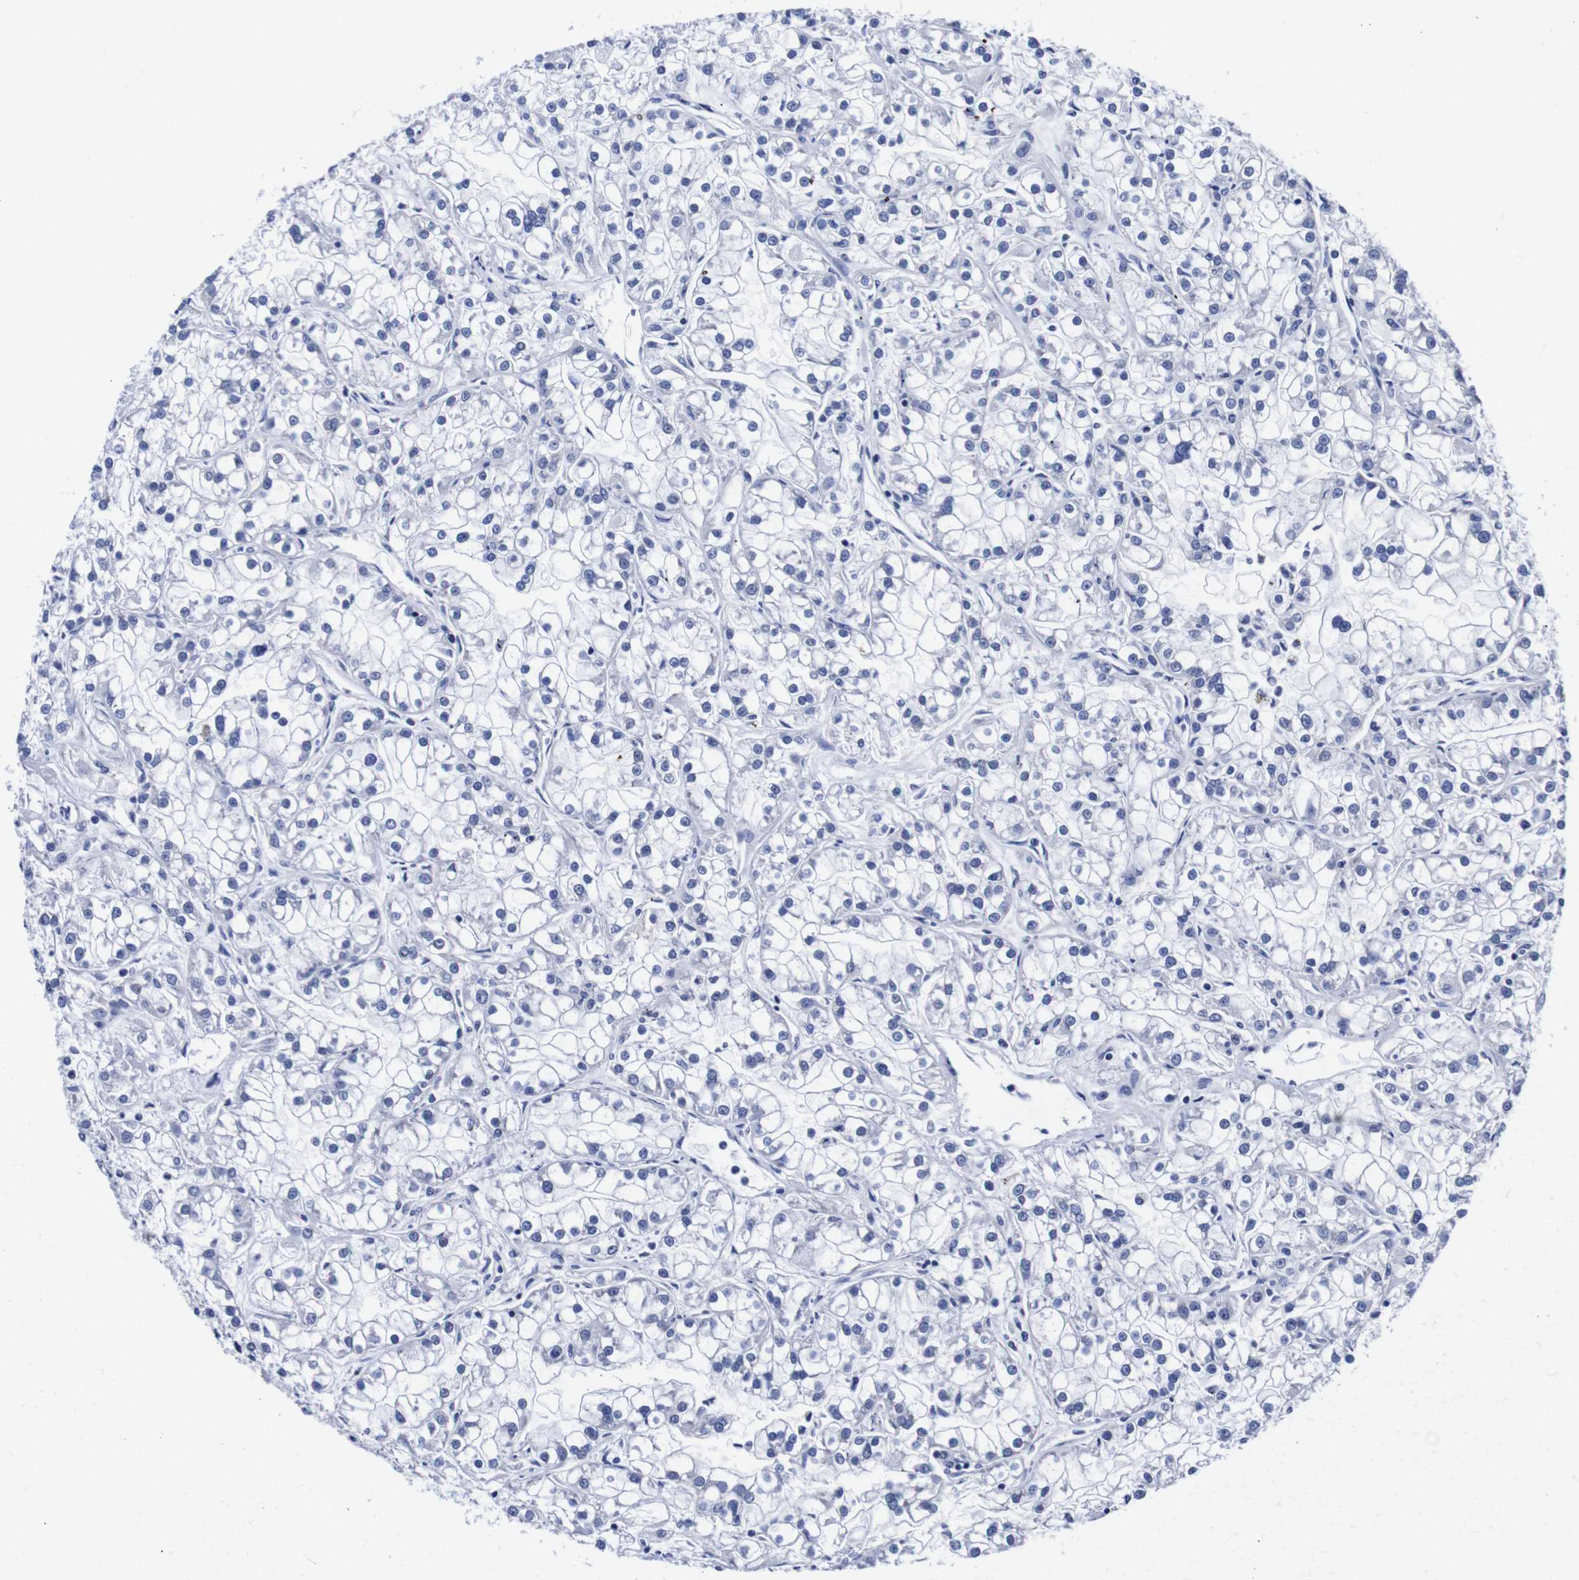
{"staining": {"intensity": "negative", "quantity": "none", "location": "none"}, "tissue": "renal cancer", "cell_type": "Tumor cells", "image_type": "cancer", "snomed": [{"axis": "morphology", "description": "Adenocarcinoma, NOS"}, {"axis": "topography", "description": "Kidney"}], "caption": "Immunohistochemistry (IHC) of human renal adenocarcinoma displays no staining in tumor cells. (DAB (3,3'-diaminobenzidine) IHC, high magnification).", "gene": "CLEC4G", "patient": {"sex": "female", "age": 52}}